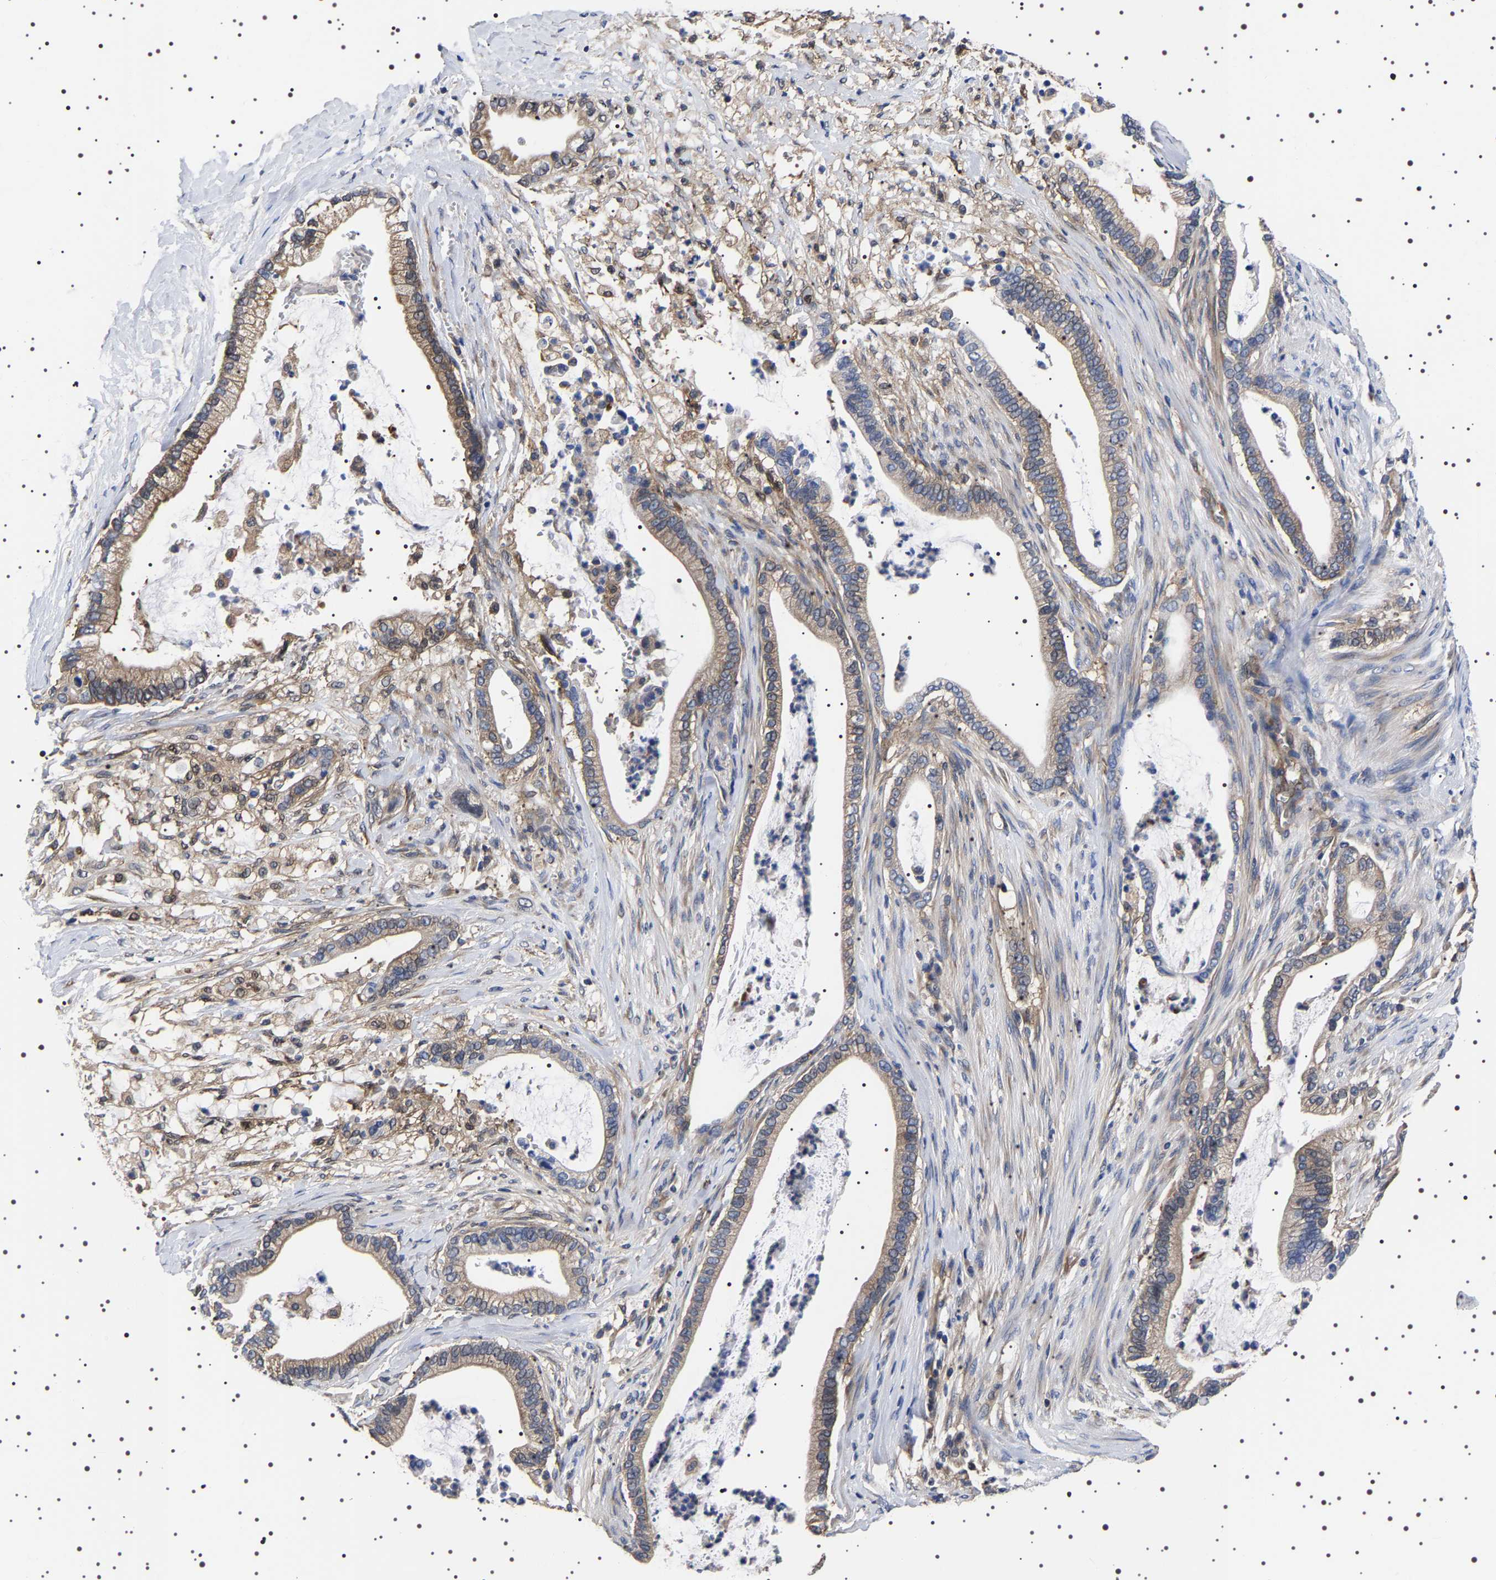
{"staining": {"intensity": "weak", "quantity": "25%-75%", "location": "cytoplasmic/membranous"}, "tissue": "pancreatic cancer", "cell_type": "Tumor cells", "image_type": "cancer", "snomed": [{"axis": "morphology", "description": "Adenocarcinoma, NOS"}, {"axis": "topography", "description": "Pancreas"}], "caption": "Human pancreatic cancer stained with a brown dye shows weak cytoplasmic/membranous positive expression in approximately 25%-75% of tumor cells.", "gene": "DARS1", "patient": {"sex": "male", "age": 69}}